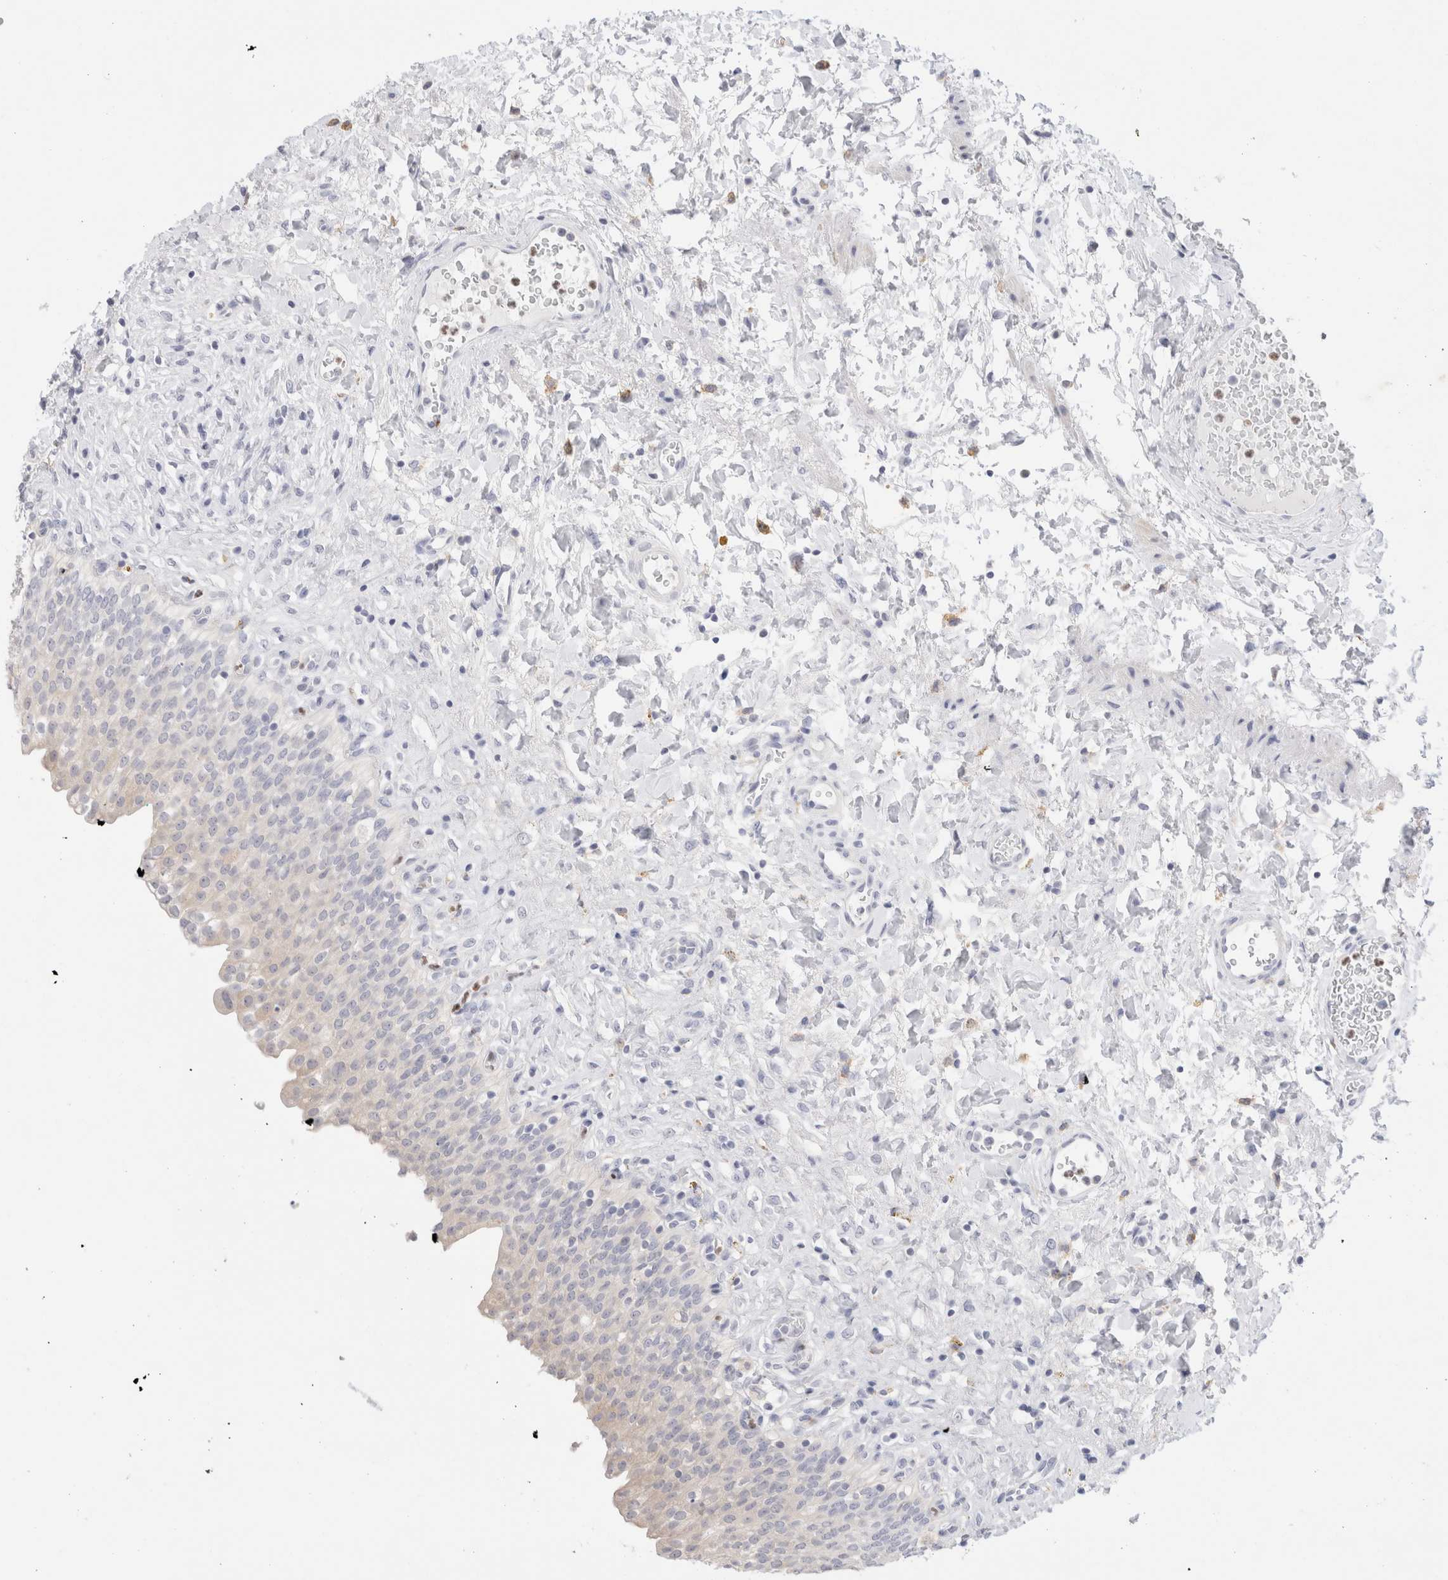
{"staining": {"intensity": "negative", "quantity": "none", "location": "none"}, "tissue": "urinary bladder", "cell_type": "Urothelial cells", "image_type": "normal", "snomed": [{"axis": "morphology", "description": "Urothelial carcinoma, High grade"}, {"axis": "topography", "description": "Urinary bladder"}], "caption": "The immunohistochemistry micrograph has no significant expression in urothelial cells of urinary bladder. The staining was performed using DAB to visualize the protein expression in brown, while the nuclei were stained in blue with hematoxylin (Magnification: 20x).", "gene": "ADAM30", "patient": {"sex": "male", "age": 46}}